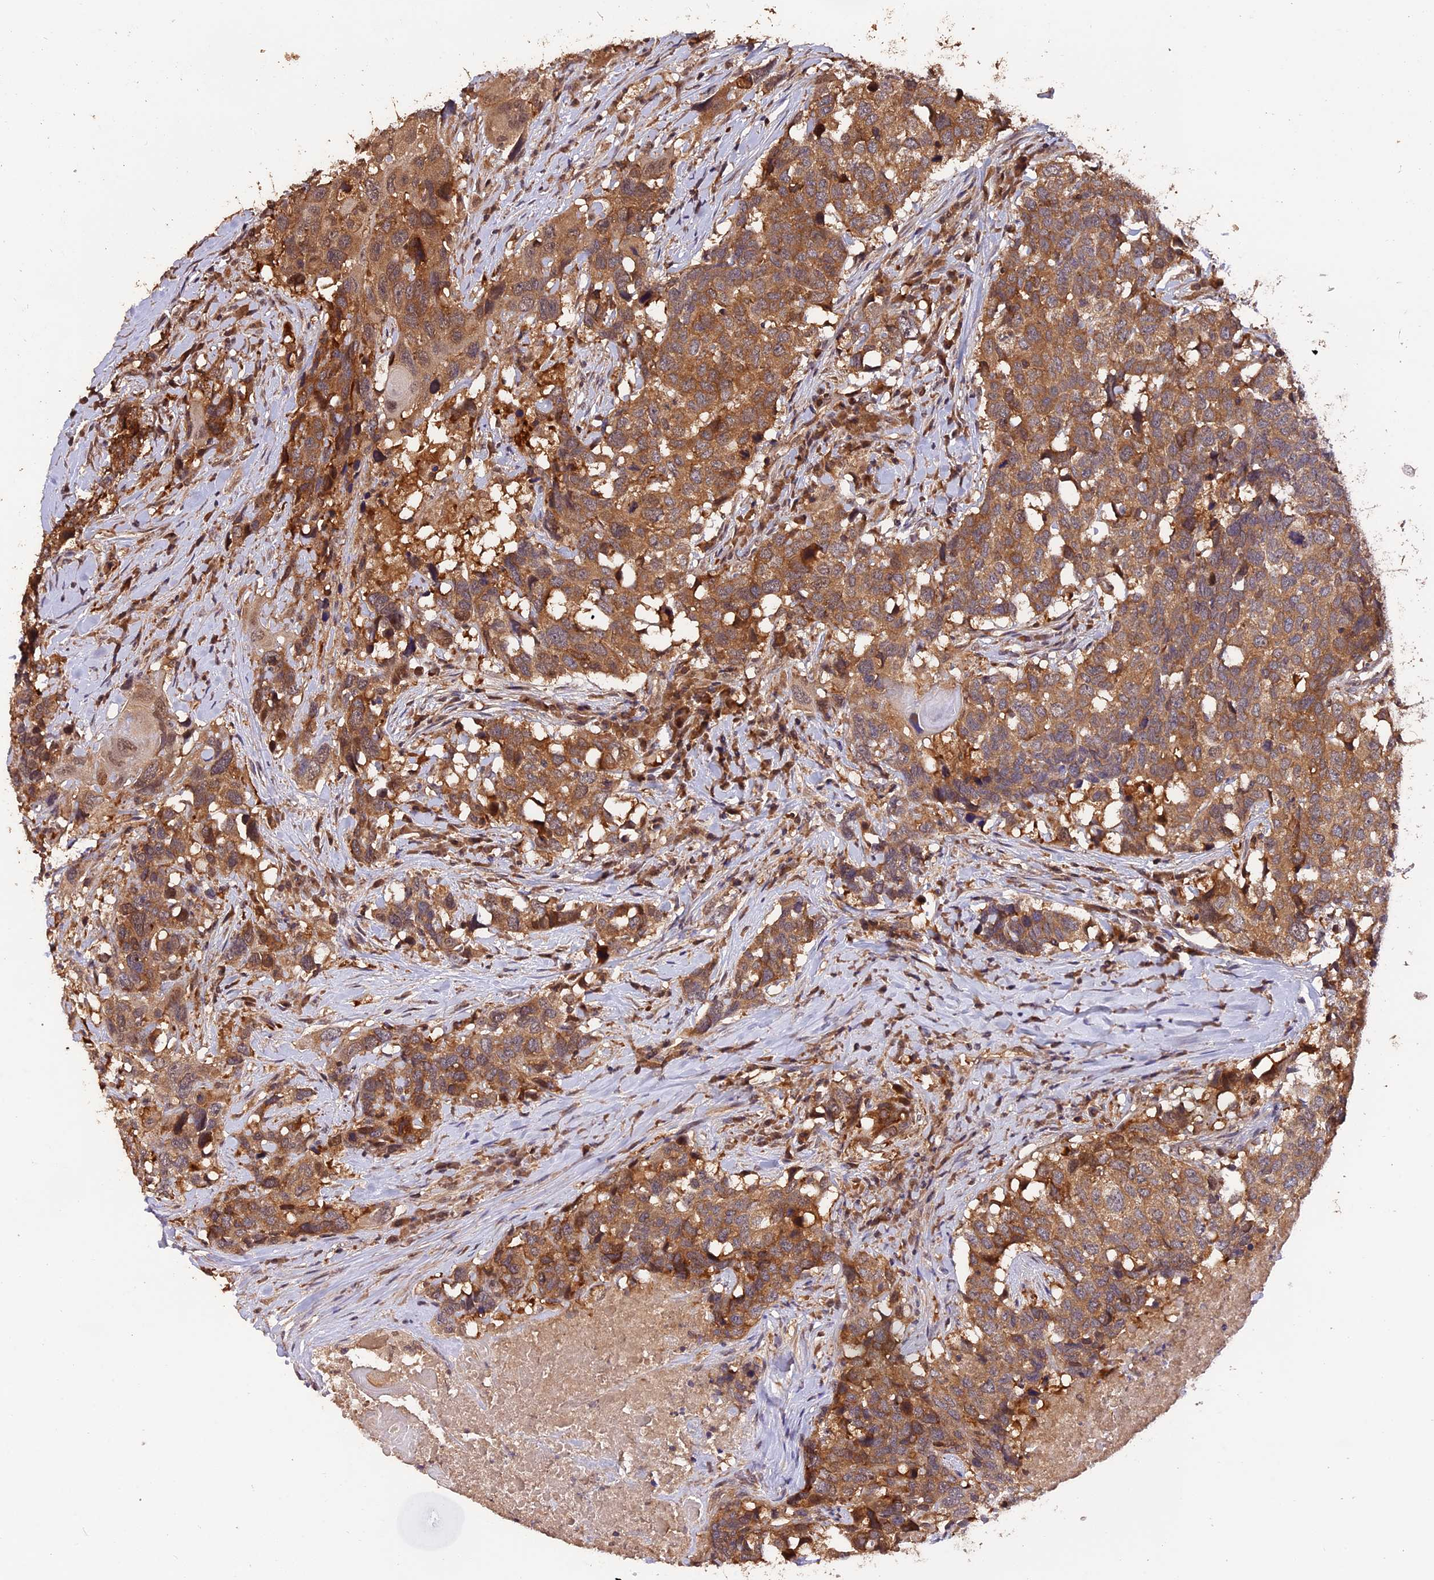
{"staining": {"intensity": "moderate", "quantity": ">75%", "location": "cytoplasmic/membranous"}, "tissue": "head and neck cancer", "cell_type": "Tumor cells", "image_type": "cancer", "snomed": [{"axis": "morphology", "description": "Squamous cell carcinoma, NOS"}, {"axis": "topography", "description": "Head-Neck"}], "caption": "Immunohistochemical staining of head and neck cancer shows medium levels of moderate cytoplasmic/membranous positivity in about >75% of tumor cells.", "gene": "TRMT1", "patient": {"sex": "male", "age": 66}}